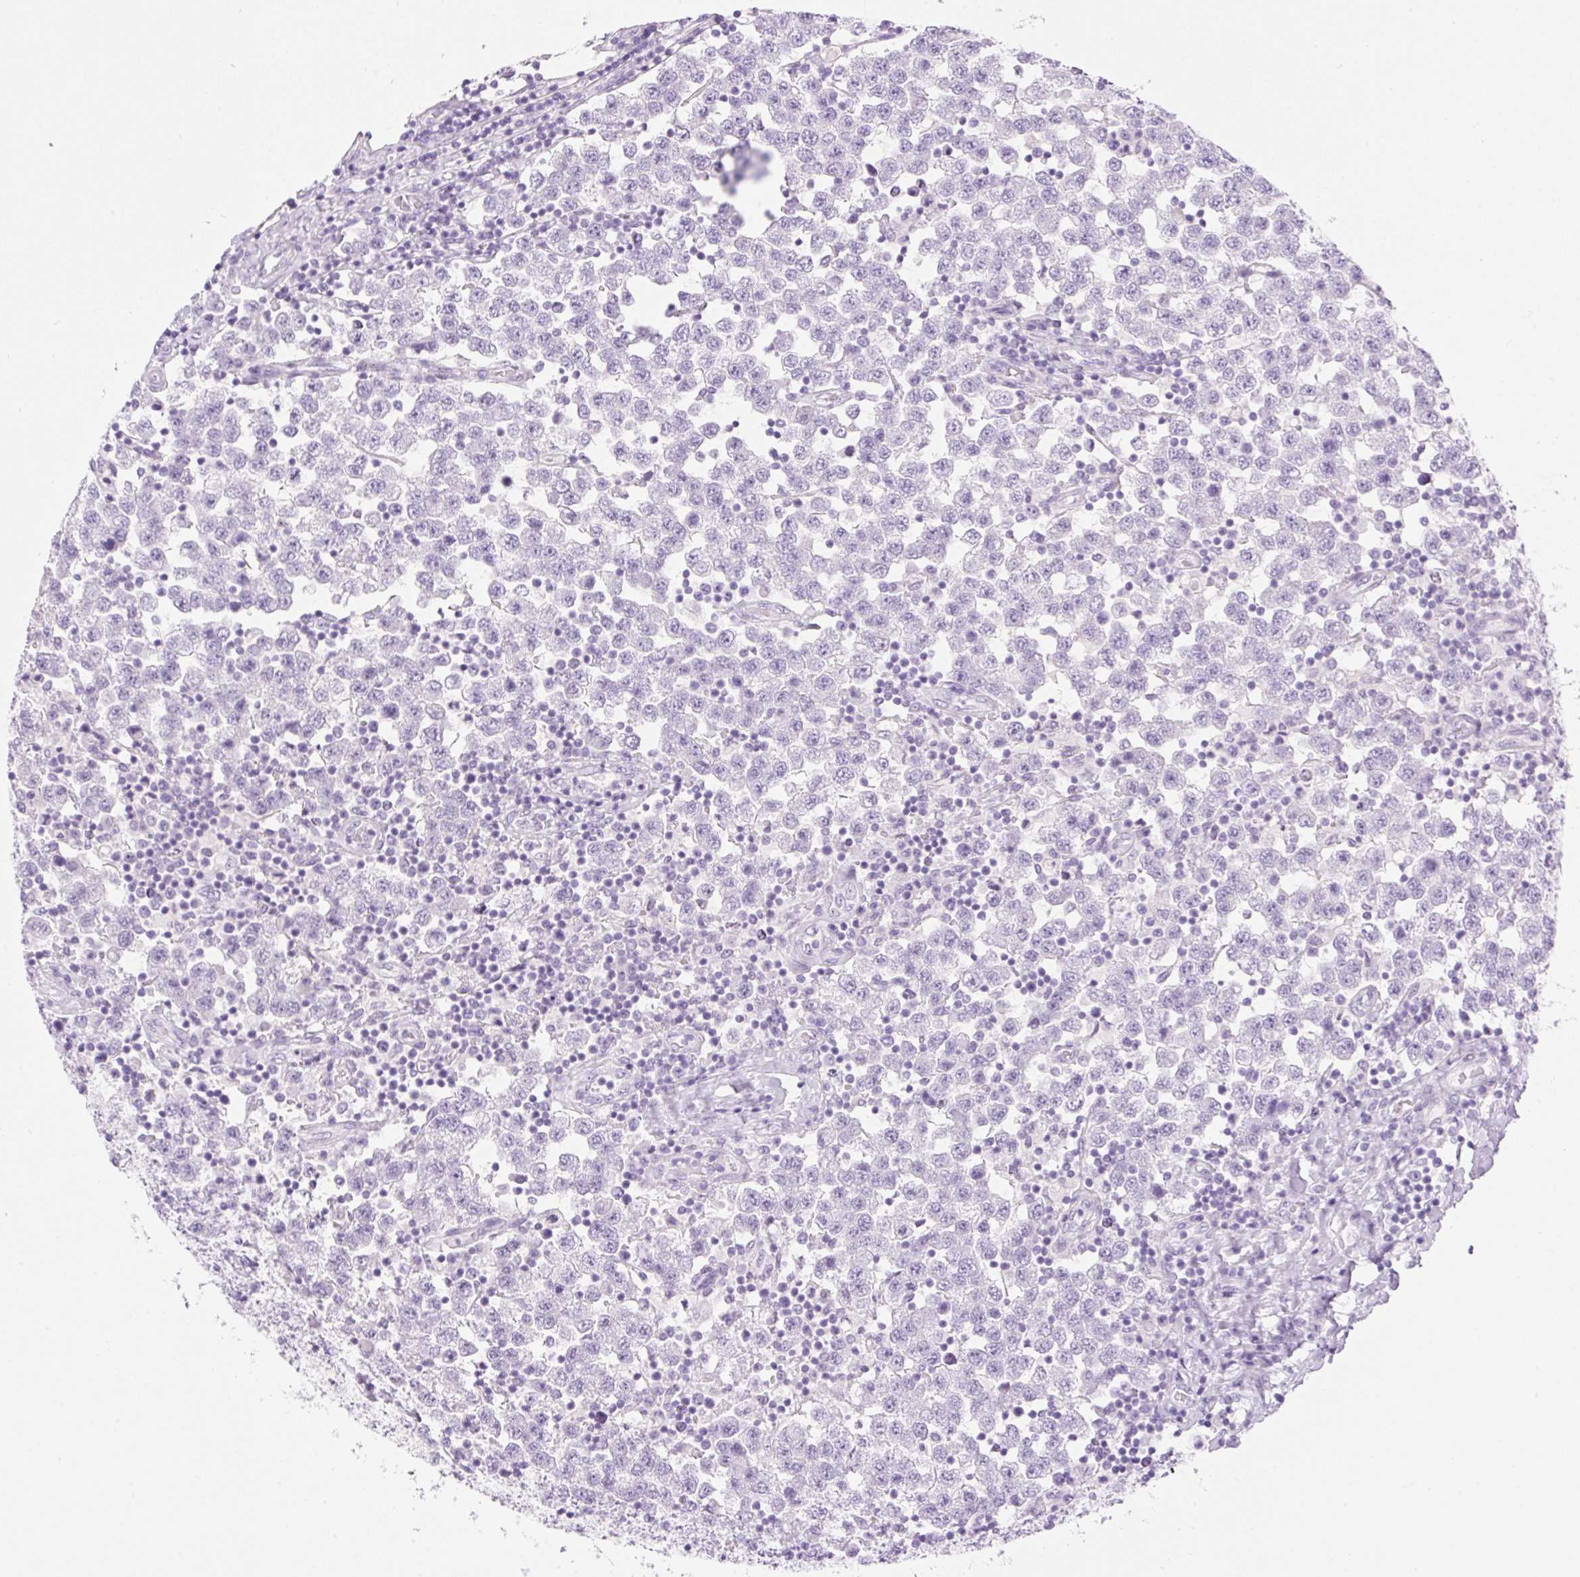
{"staining": {"intensity": "negative", "quantity": "none", "location": "none"}, "tissue": "testis cancer", "cell_type": "Tumor cells", "image_type": "cancer", "snomed": [{"axis": "morphology", "description": "Seminoma, NOS"}, {"axis": "topography", "description": "Testis"}], "caption": "This is an IHC image of seminoma (testis). There is no expression in tumor cells.", "gene": "SP140L", "patient": {"sex": "male", "age": 34}}